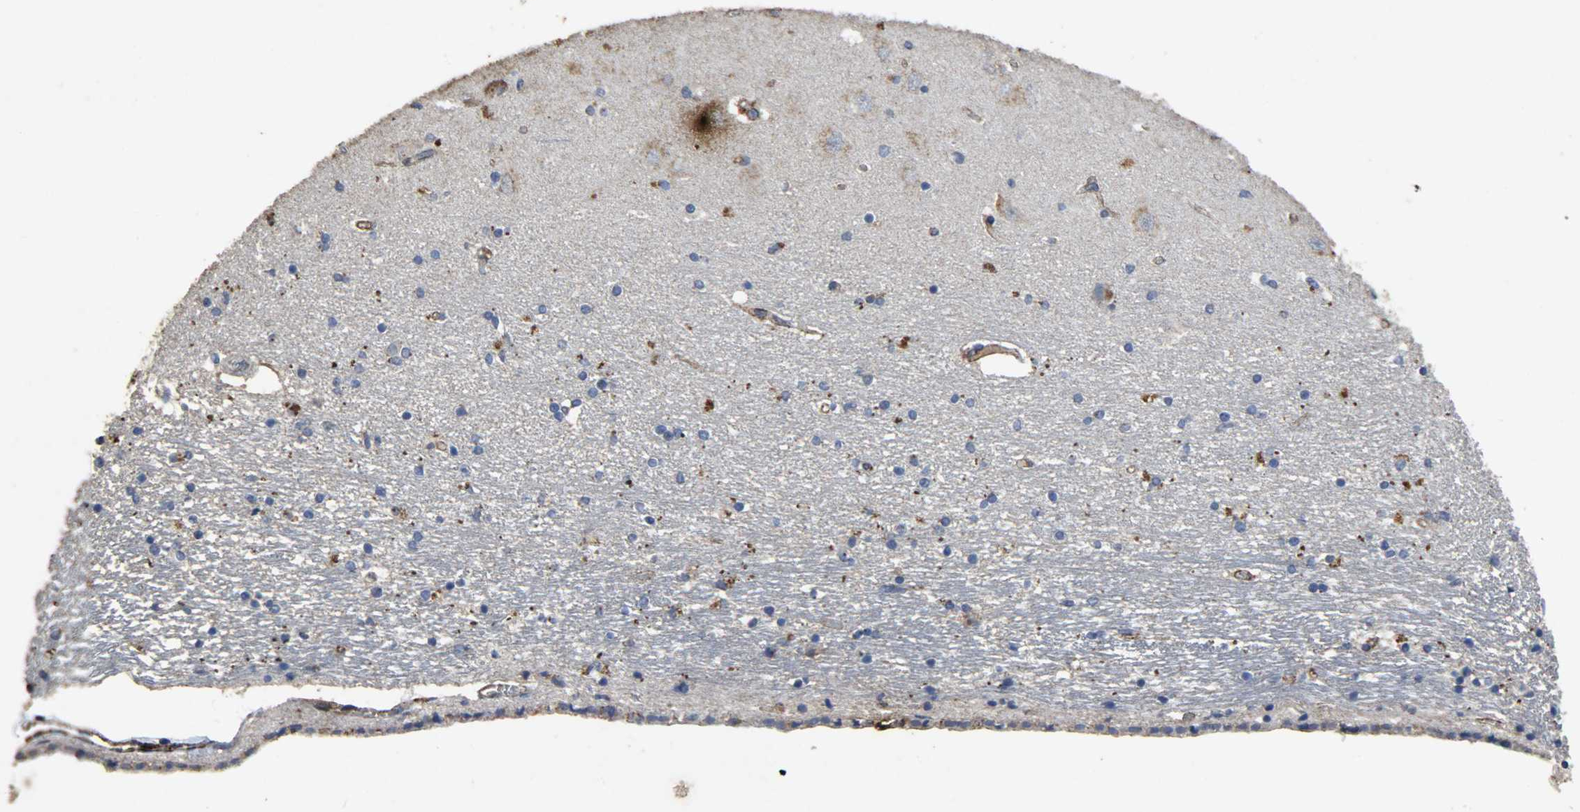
{"staining": {"intensity": "moderate", "quantity": "<25%", "location": "cytoplasmic/membranous"}, "tissue": "hippocampus", "cell_type": "Glial cells", "image_type": "normal", "snomed": [{"axis": "morphology", "description": "Normal tissue, NOS"}, {"axis": "topography", "description": "Hippocampus"}], "caption": "Normal hippocampus demonstrates moderate cytoplasmic/membranous staining in about <25% of glial cells, visualized by immunohistochemistry. The protein of interest is stained brown, and the nuclei are stained in blue (DAB (3,3'-diaminobenzidine) IHC with brightfield microscopy, high magnification).", "gene": "TPM4", "patient": {"sex": "female", "age": 54}}